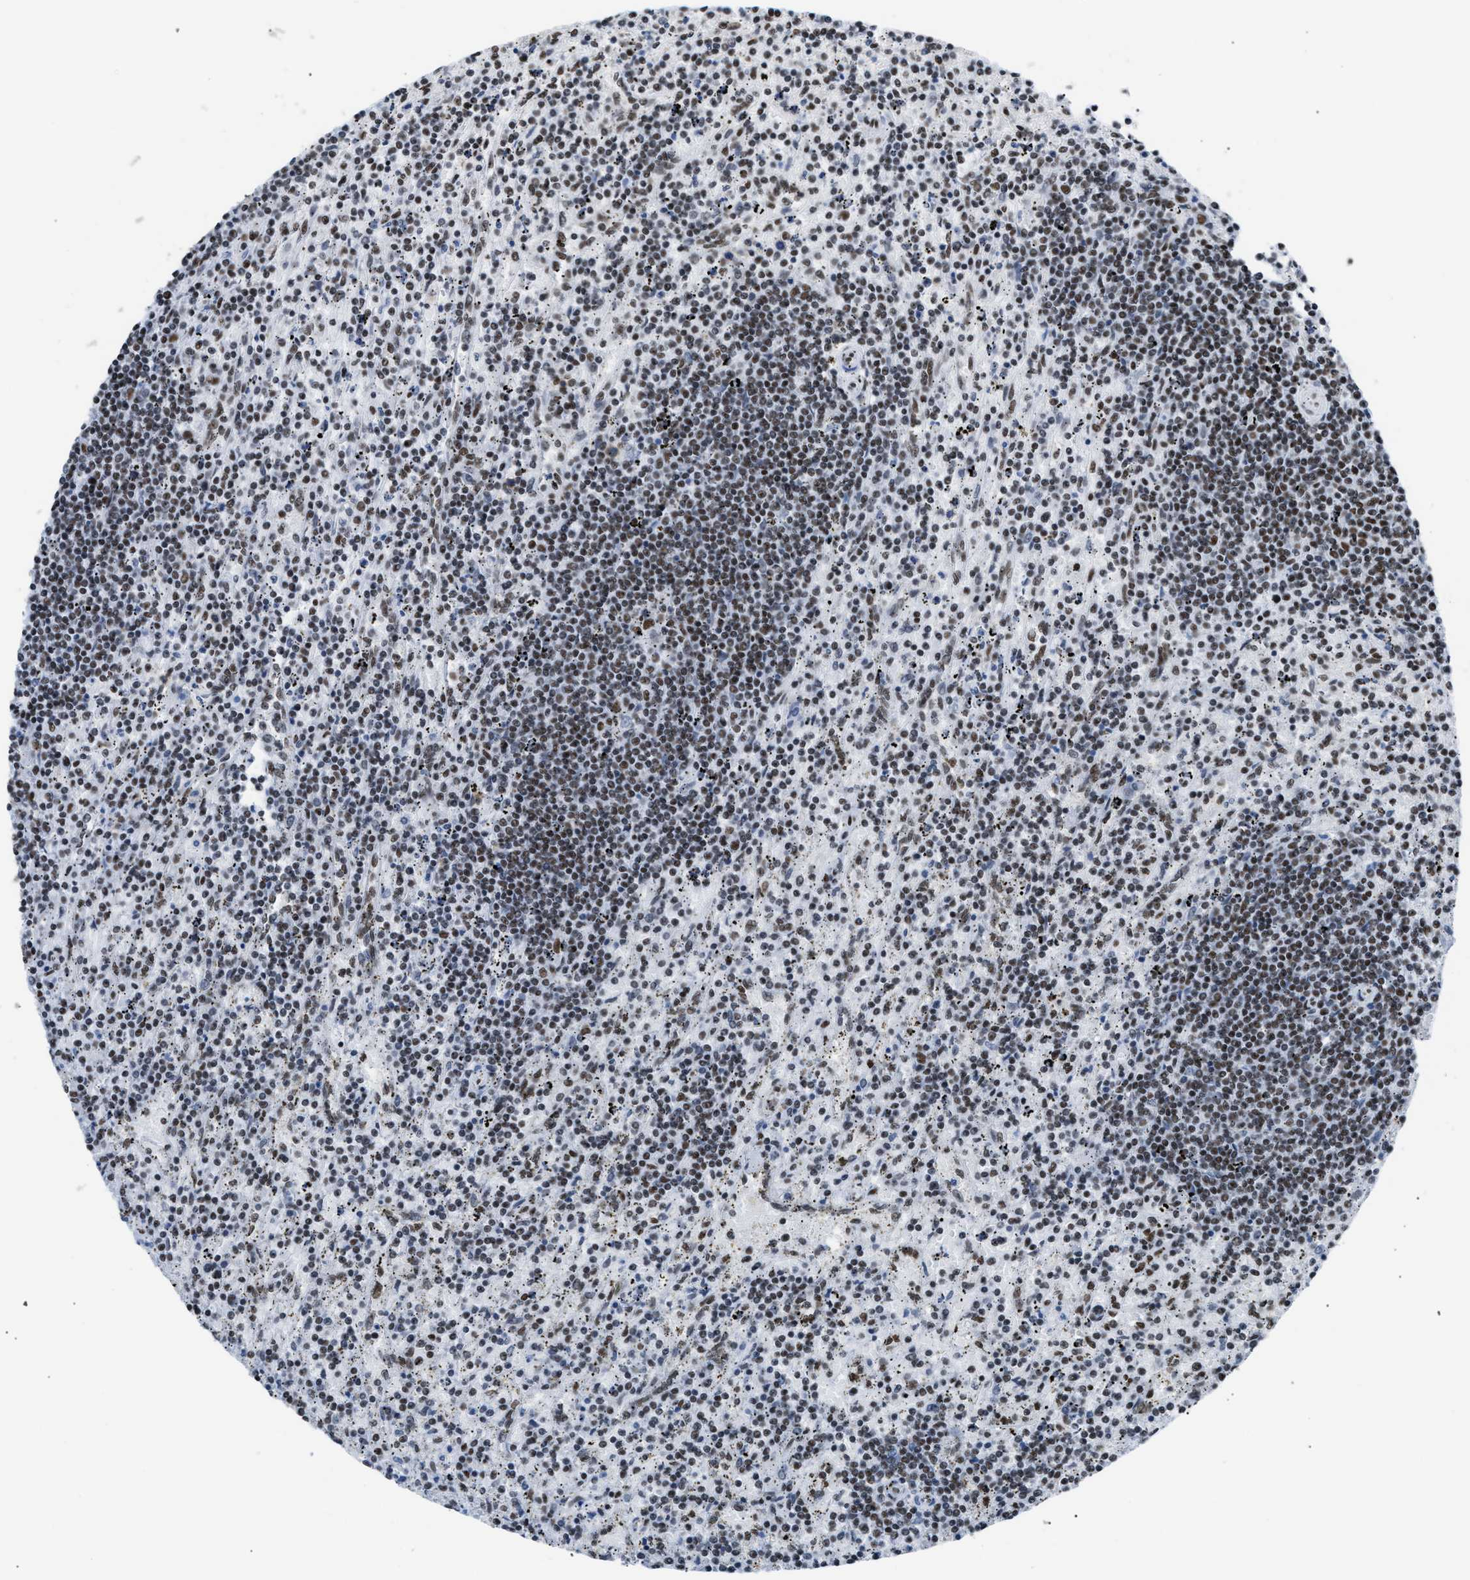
{"staining": {"intensity": "moderate", "quantity": "25%-75%", "location": "cytoplasmic/membranous"}, "tissue": "lymphoma", "cell_type": "Tumor cells", "image_type": "cancer", "snomed": [{"axis": "morphology", "description": "Malignant lymphoma, non-Hodgkin's type, Low grade"}, {"axis": "topography", "description": "Spleen"}], "caption": "Protein staining demonstrates moderate cytoplasmic/membranous positivity in approximately 25%-75% of tumor cells in lymphoma.", "gene": "CCAR2", "patient": {"sex": "male", "age": 76}}